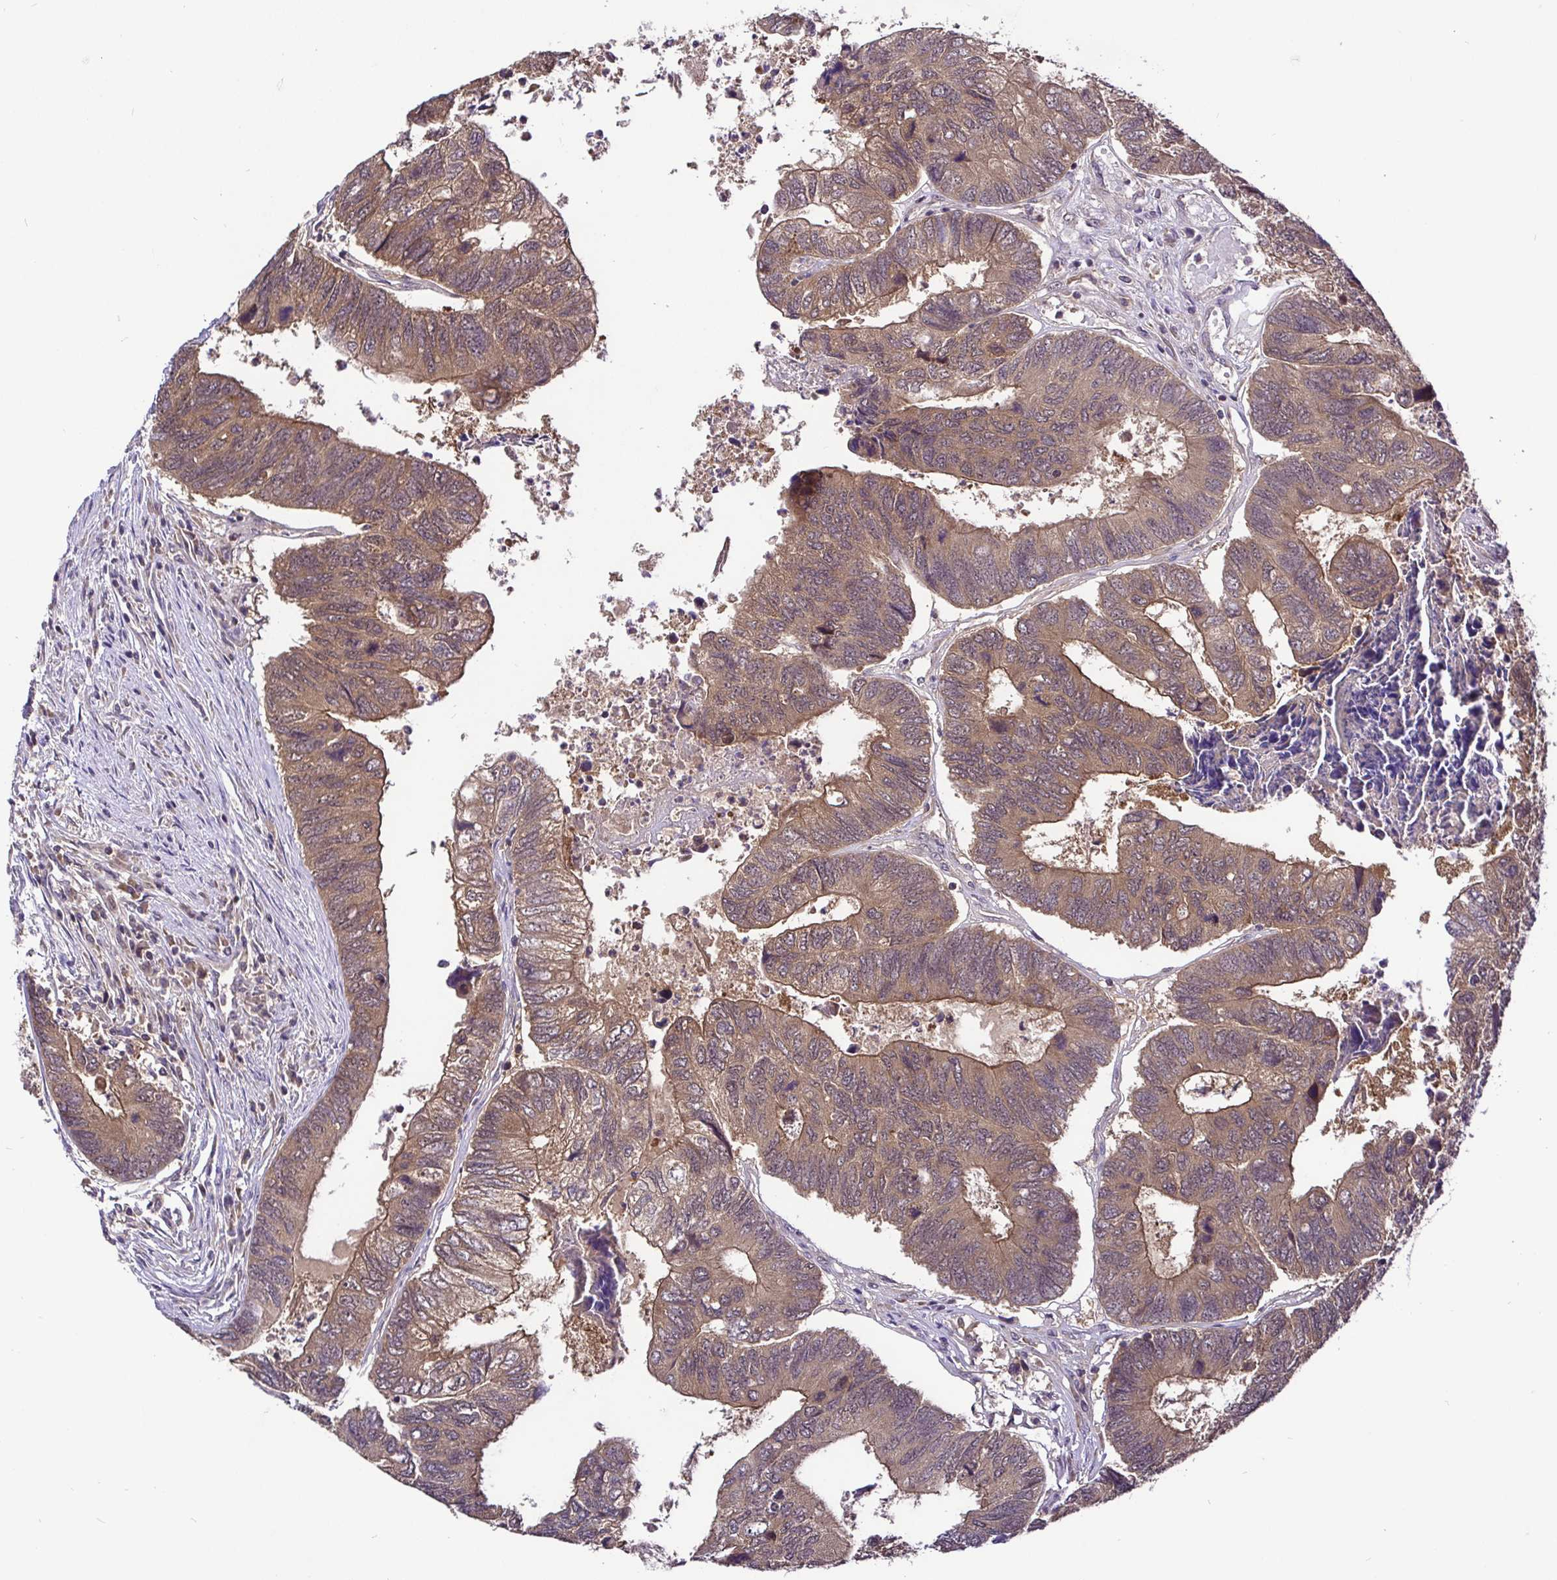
{"staining": {"intensity": "moderate", "quantity": ">75%", "location": "cytoplasmic/membranous"}, "tissue": "colorectal cancer", "cell_type": "Tumor cells", "image_type": "cancer", "snomed": [{"axis": "morphology", "description": "Adenocarcinoma, NOS"}, {"axis": "topography", "description": "Colon"}], "caption": "Protein staining demonstrates moderate cytoplasmic/membranous expression in about >75% of tumor cells in colorectal cancer (adenocarcinoma).", "gene": "UBE2M", "patient": {"sex": "female", "age": 67}}